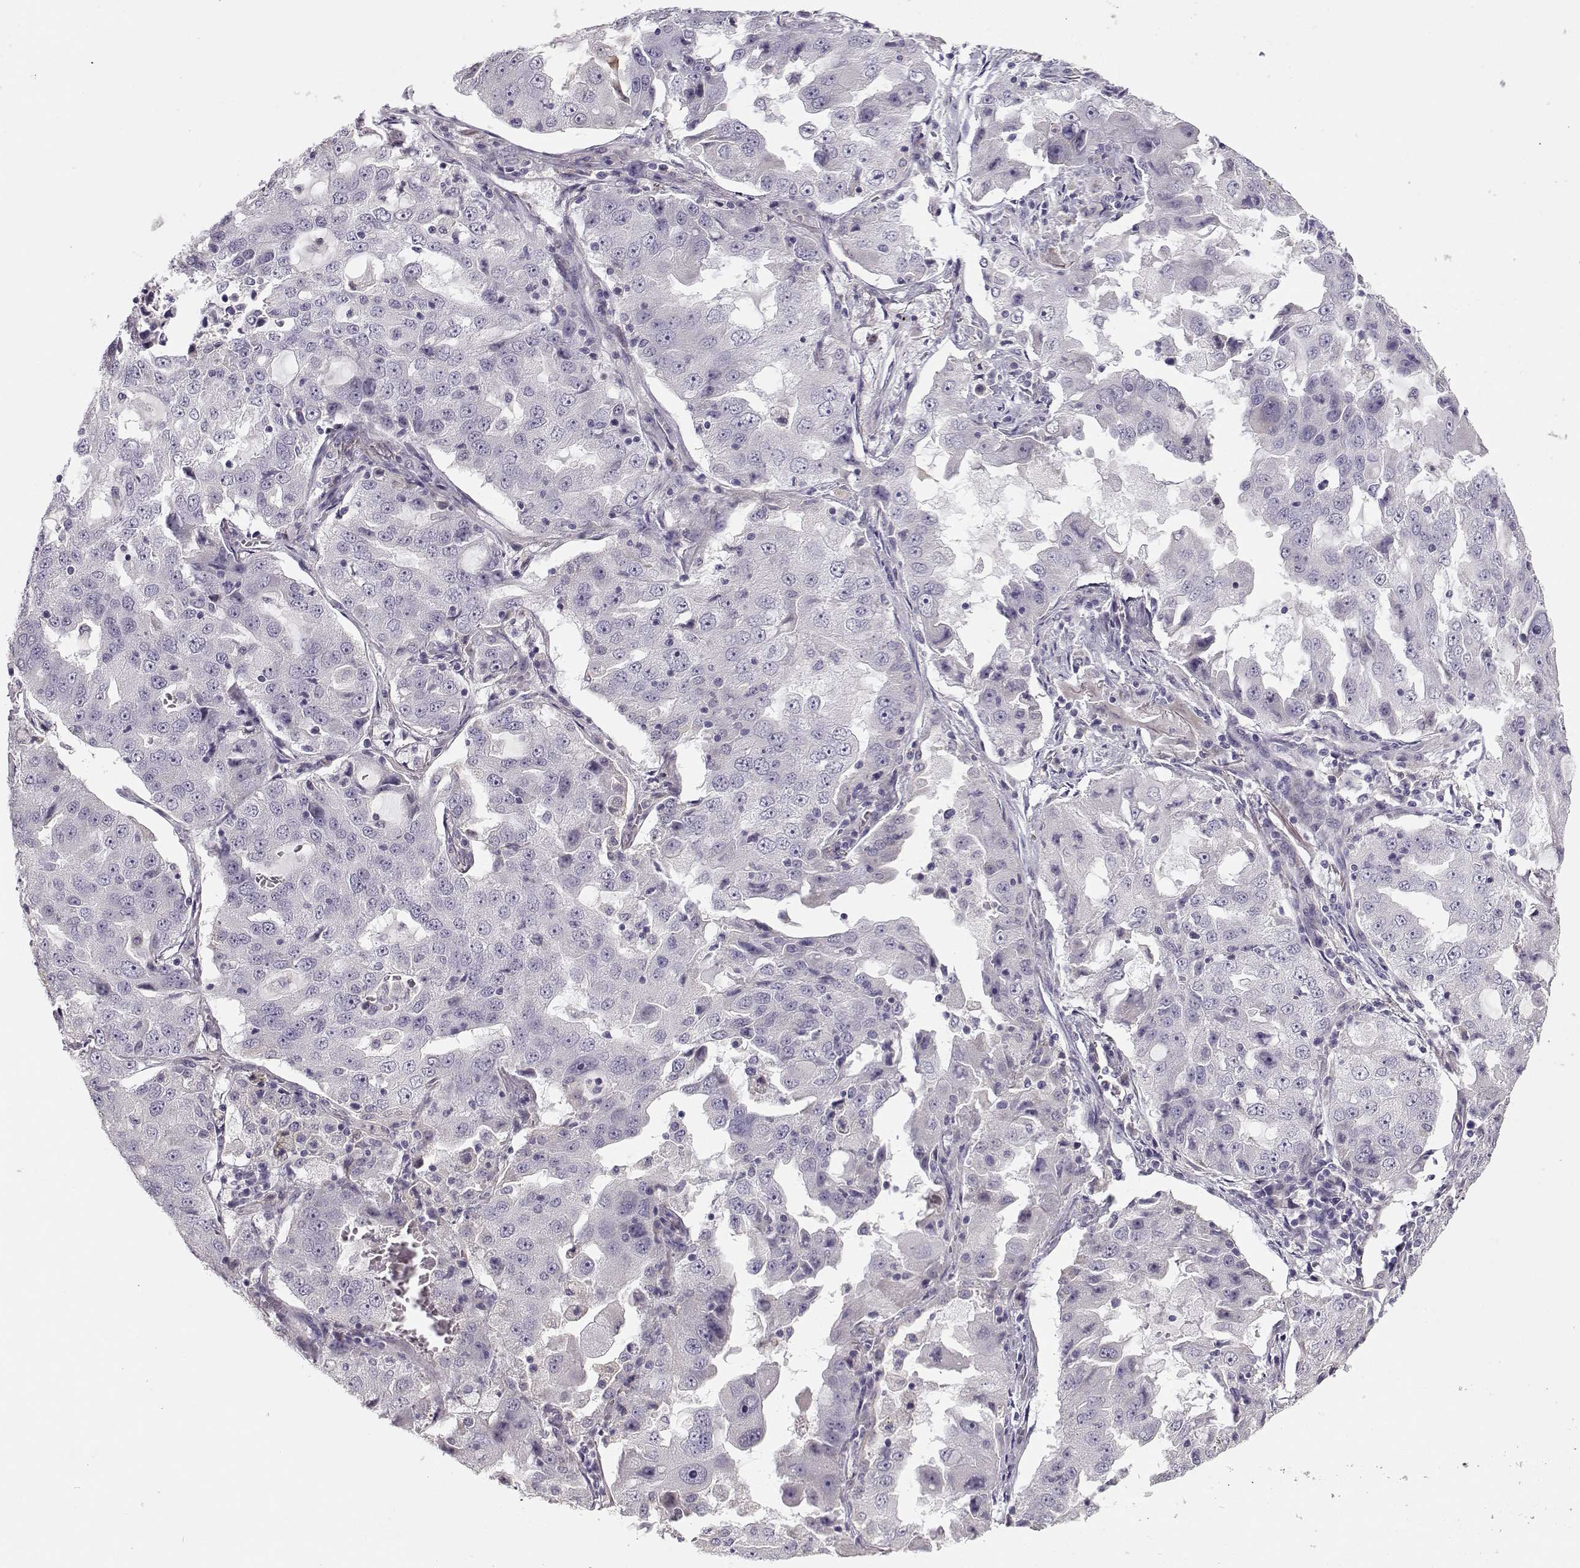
{"staining": {"intensity": "negative", "quantity": "none", "location": "none"}, "tissue": "lung cancer", "cell_type": "Tumor cells", "image_type": "cancer", "snomed": [{"axis": "morphology", "description": "Adenocarcinoma, NOS"}, {"axis": "topography", "description": "Lung"}], "caption": "Protein analysis of lung cancer shows no significant positivity in tumor cells. Brightfield microscopy of immunohistochemistry (IHC) stained with DAB (3,3'-diaminobenzidine) (brown) and hematoxylin (blue), captured at high magnification.", "gene": "TMEM145", "patient": {"sex": "female", "age": 61}}